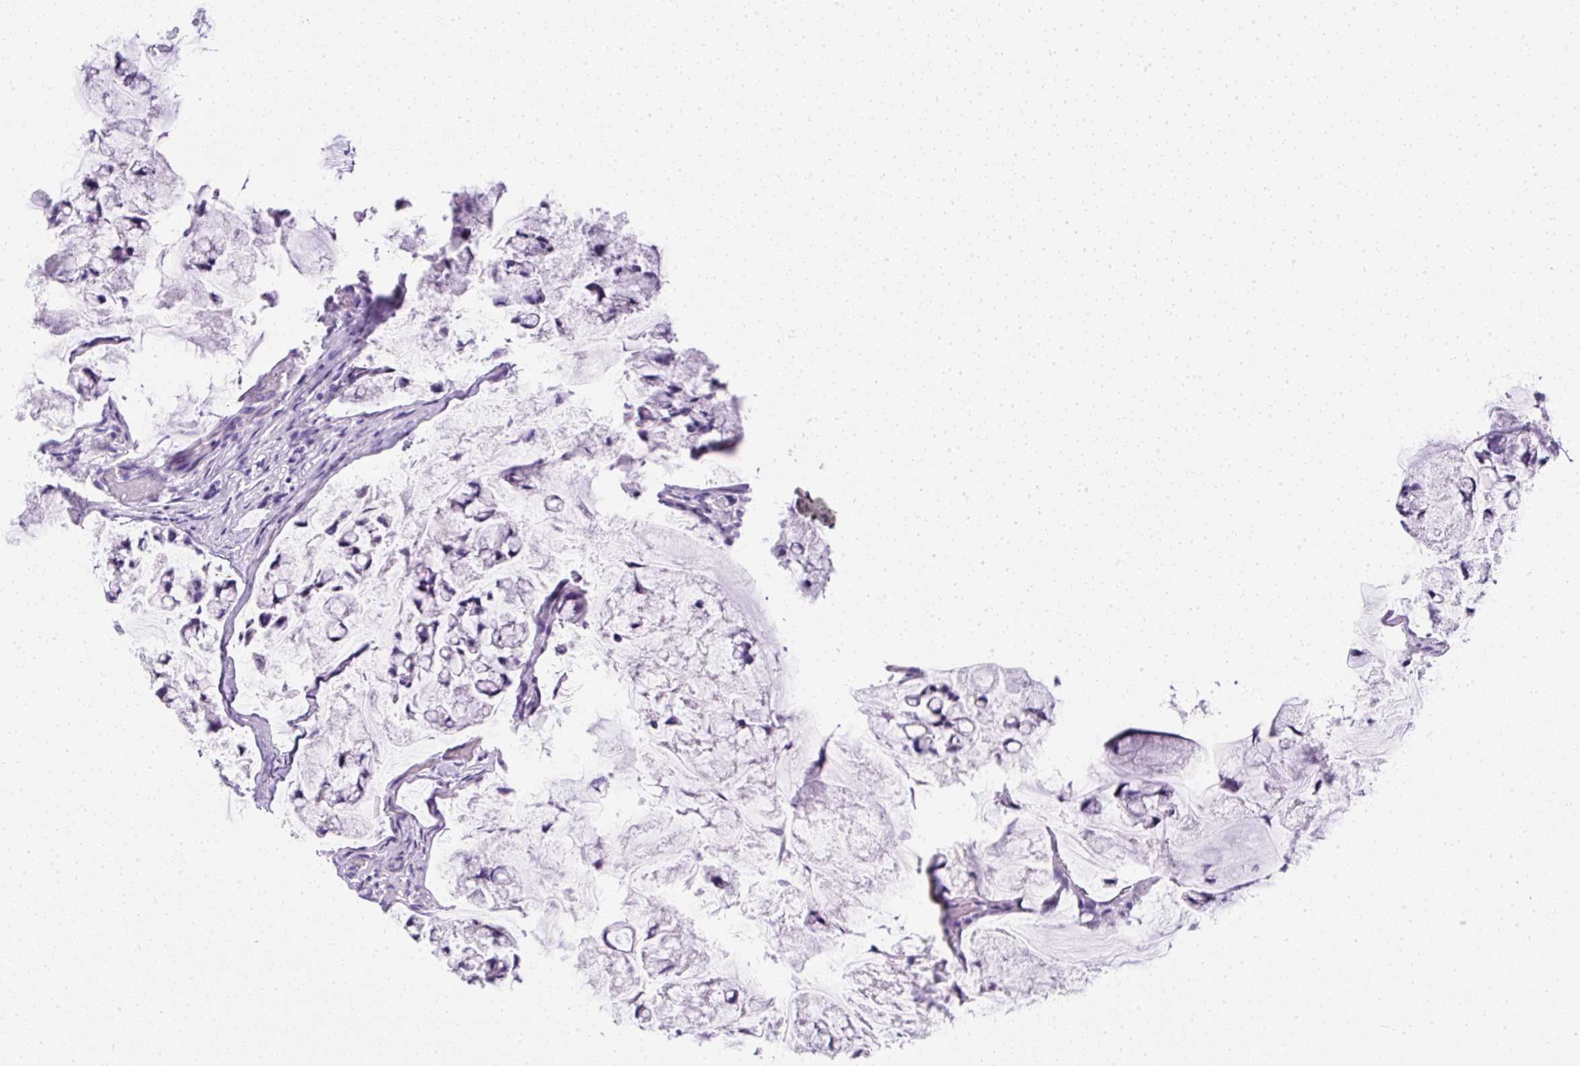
{"staining": {"intensity": "negative", "quantity": "none", "location": "none"}, "tissue": "stomach cancer", "cell_type": "Tumor cells", "image_type": "cancer", "snomed": [{"axis": "morphology", "description": "Adenocarcinoma, NOS"}, {"axis": "topography", "description": "Stomach, lower"}], "caption": "A histopathology image of human adenocarcinoma (stomach) is negative for staining in tumor cells.", "gene": "C2CD4C", "patient": {"sex": "male", "age": 67}}